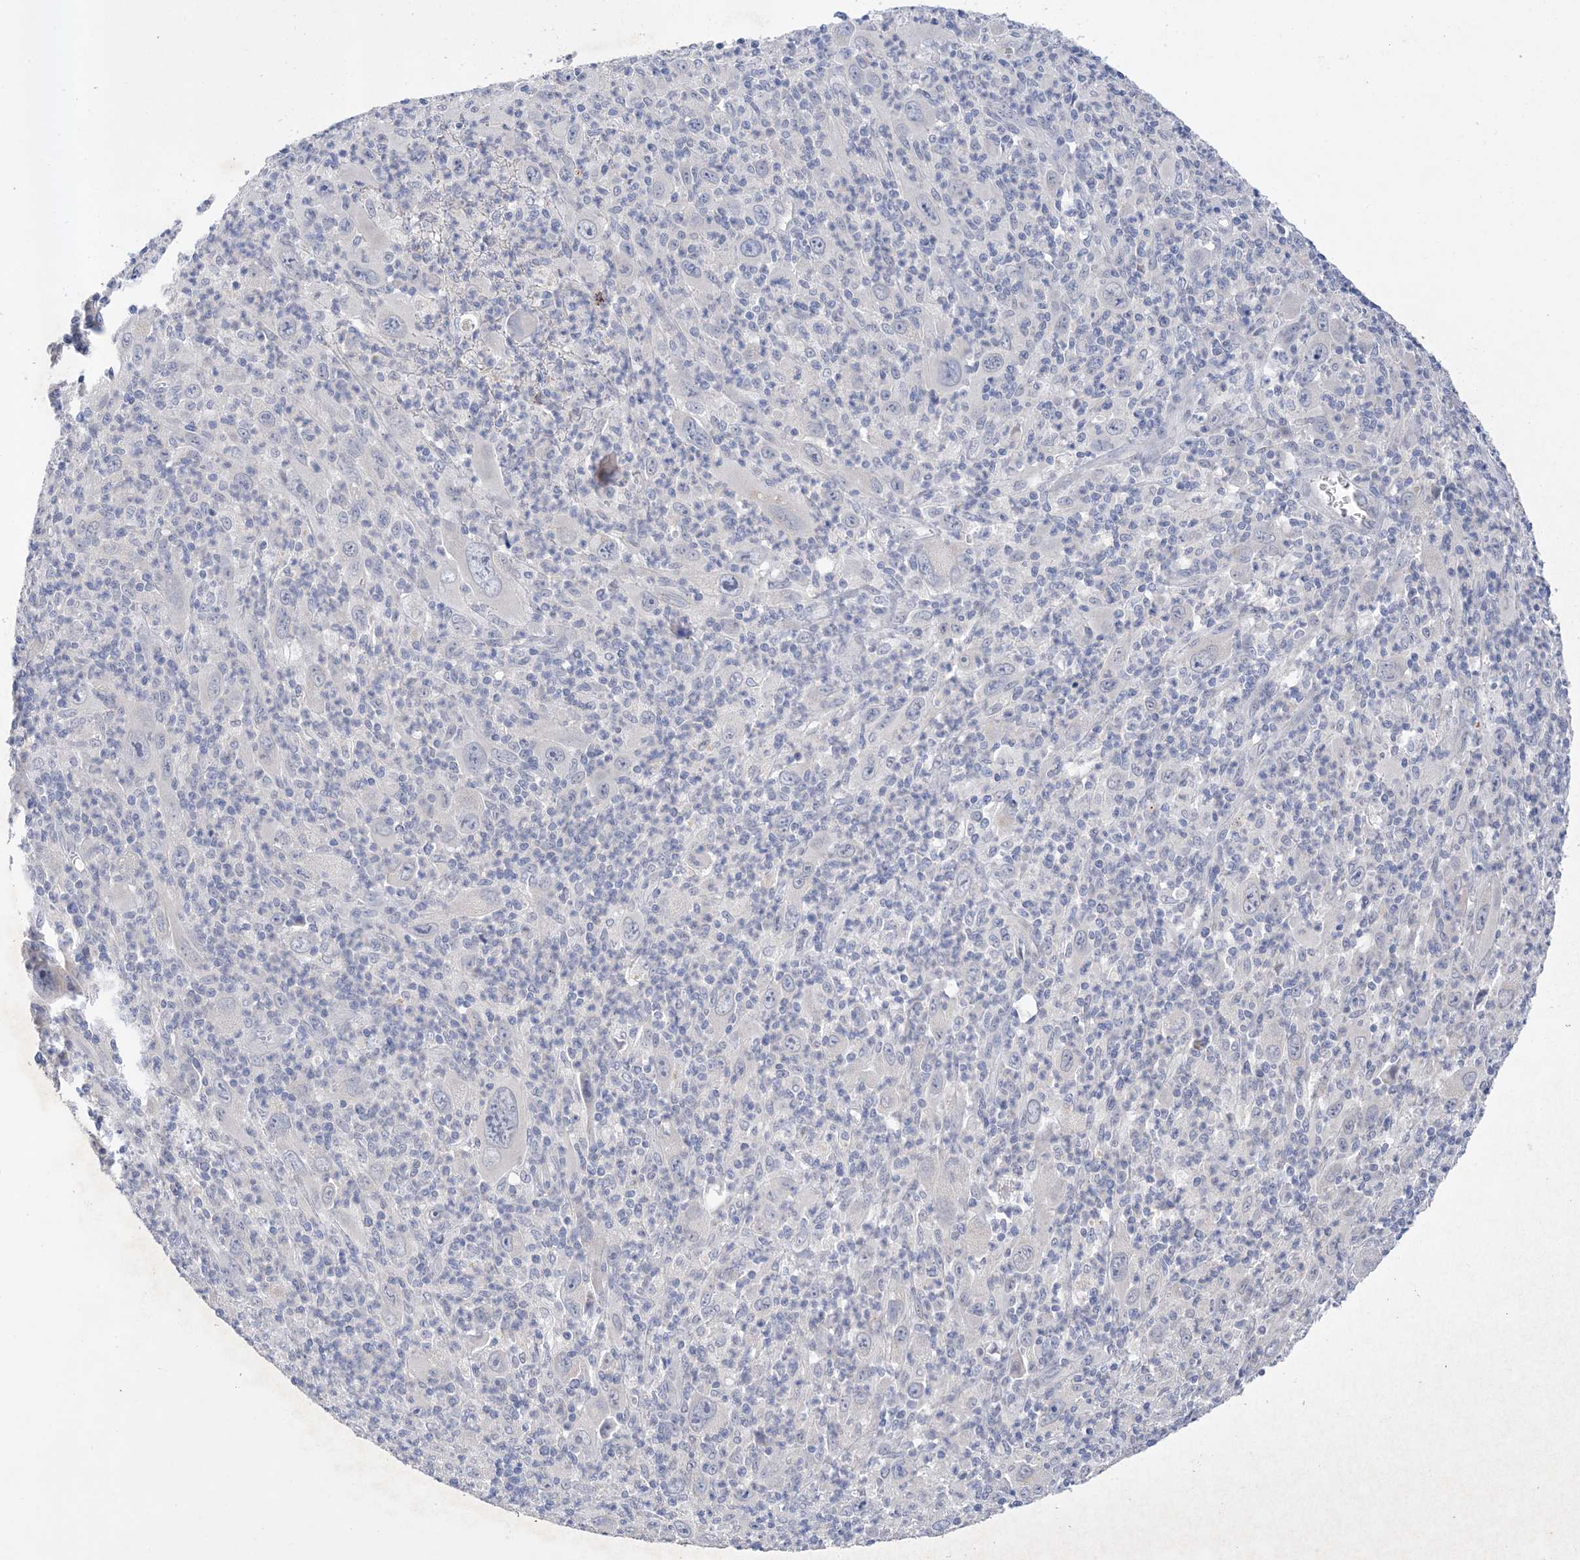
{"staining": {"intensity": "negative", "quantity": "none", "location": "none"}, "tissue": "melanoma", "cell_type": "Tumor cells", "image_type": "cancer", "snomed": [{"axis": "morphology", "description": "Malignant melanoma, Metastatic site"}, {"axis": "topography", "description": "Skin"}], "caption": "Tumor cells are negative for brown protein staining in melanoma.", "gene": "PLK4", "patient": {"sex": "female", "age": 56}}